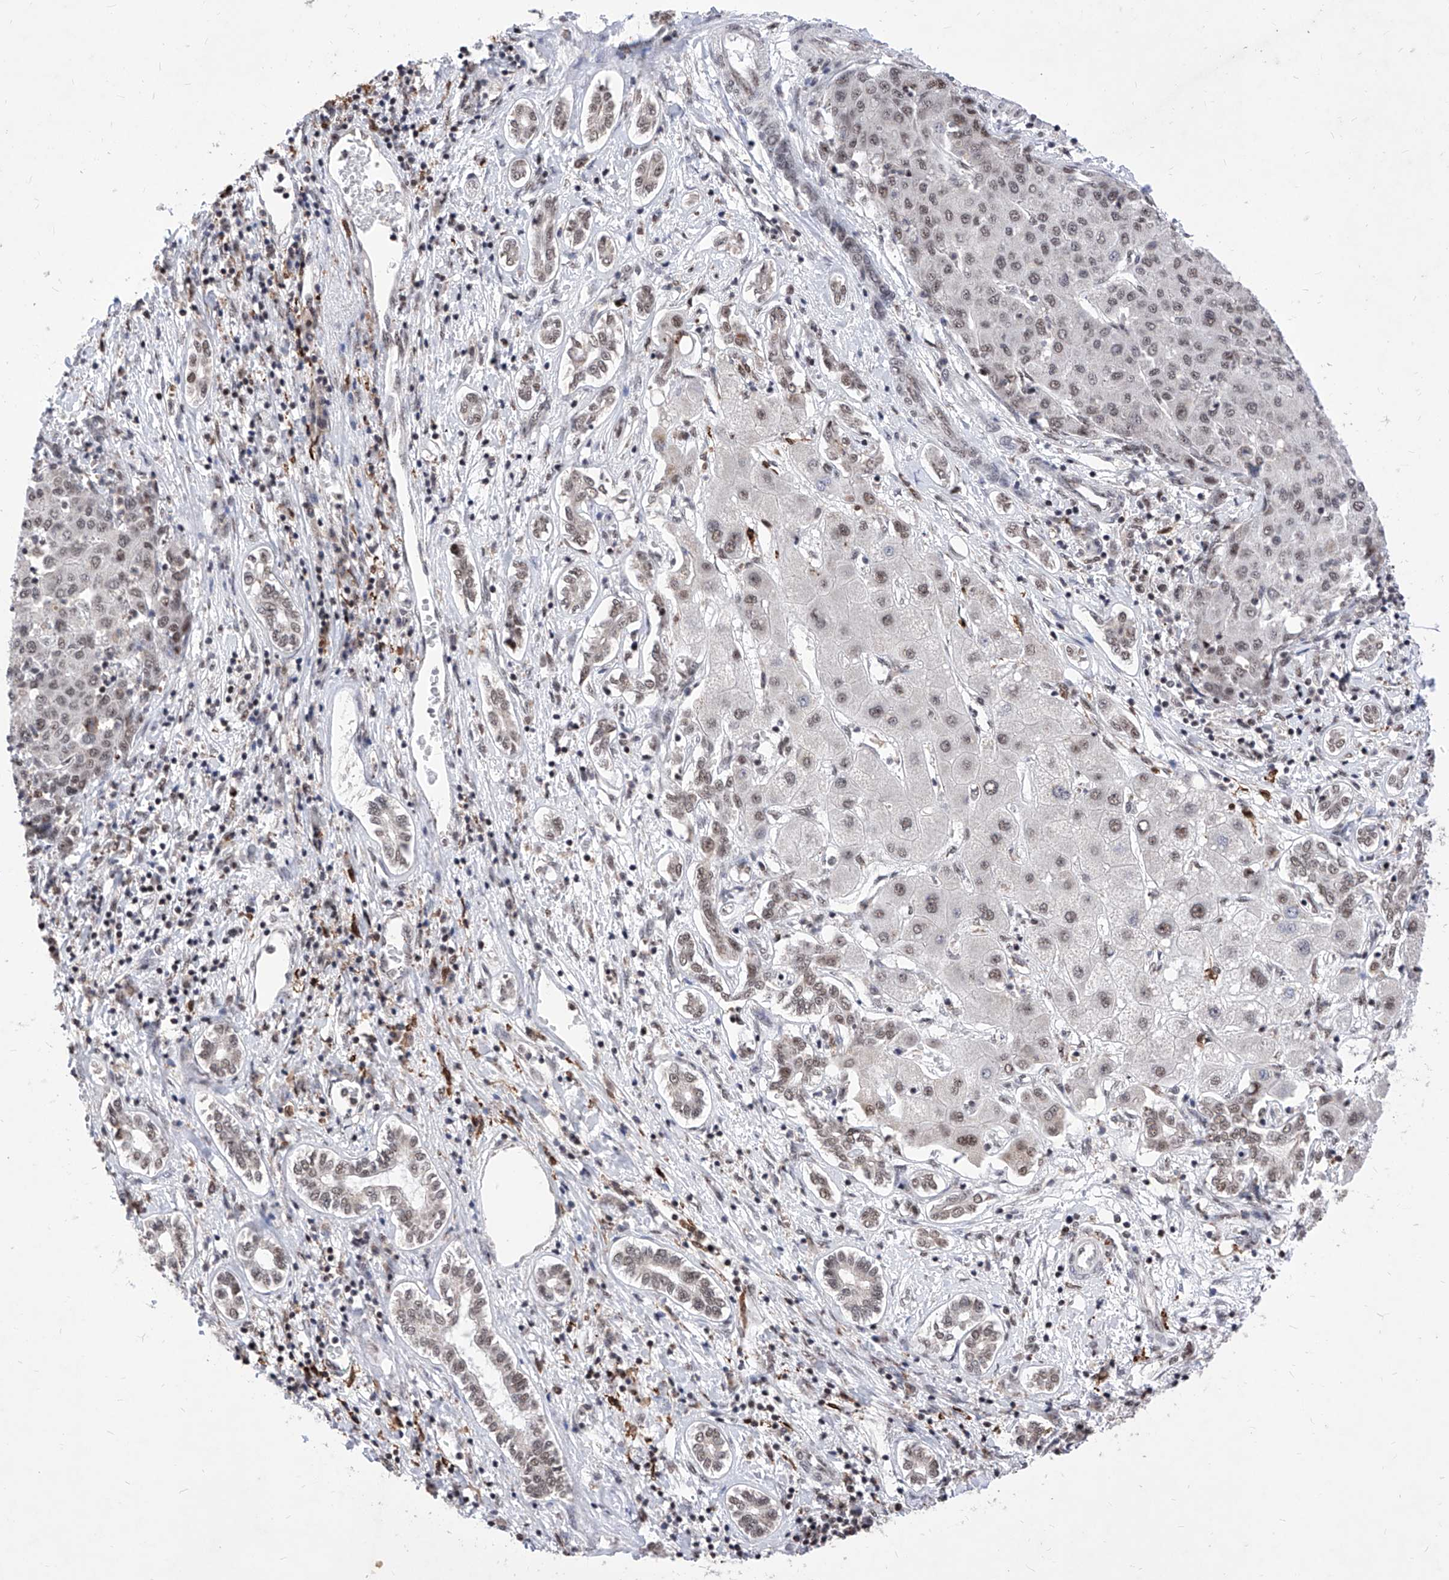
{"staining": {"intensity": "weak", "quantity": ">75%", "location": "nuclear"}, "tissue": "liver cancer", "cell_type": "Tumor cells", "image_type": "cancer", "snomed": [{"axis": "morphology", "description": "Carcinoma, Hepatocellular, NOS"}, {"axis": "topography", "description": "Liver"}], "caption": "The photomicrograph reveals immunohistochemical staining of hepatocellular carcinoma (liver). There is weak nuclear staining is present in approximately >75% of tumor cells. (DAB = brown stain, brightfield microscopy at high magnification).", "gene": "PHF5A", "patient": {"sex": "male", "age": 65}}